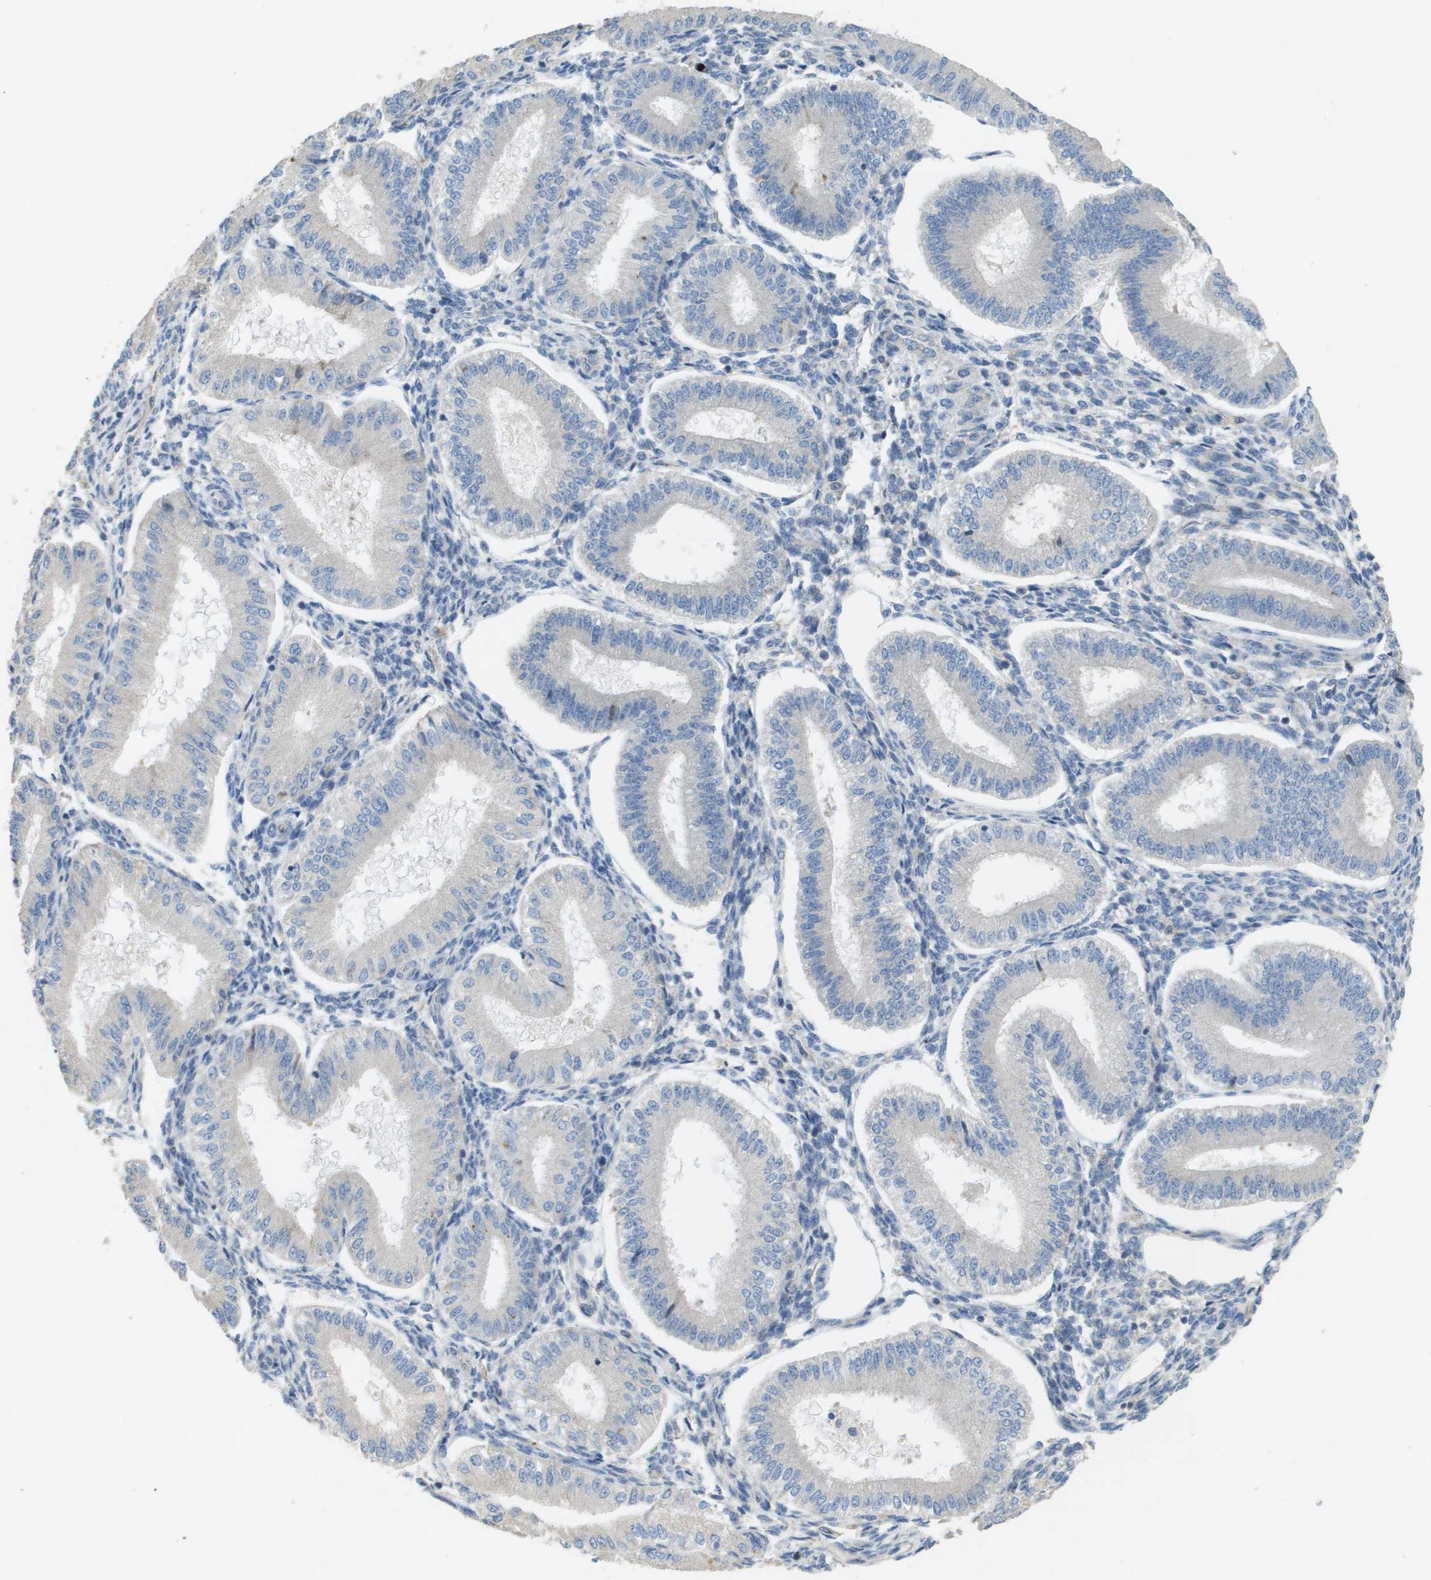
{"staining": {"intensity": "negative", "quantity": "none", "location": "none"}, "tissue": "endometrium", "cell_type": "Cells in endometrial stroma", "image_type": "normal", "snomed": [{"axis": "morphology", "description": "Normal tissue, NOS"}, {"axis": "topography", "description": "Endometrium"}], "caption": "Immunohistochemical staining of normal endometrium exhibits no significant expression in cells in endometrial stroma. (DAB immunohistochemistry (IHC), high magnification).", "gene": "CASP10", "patient": {"sex": "female", "age": 39}}